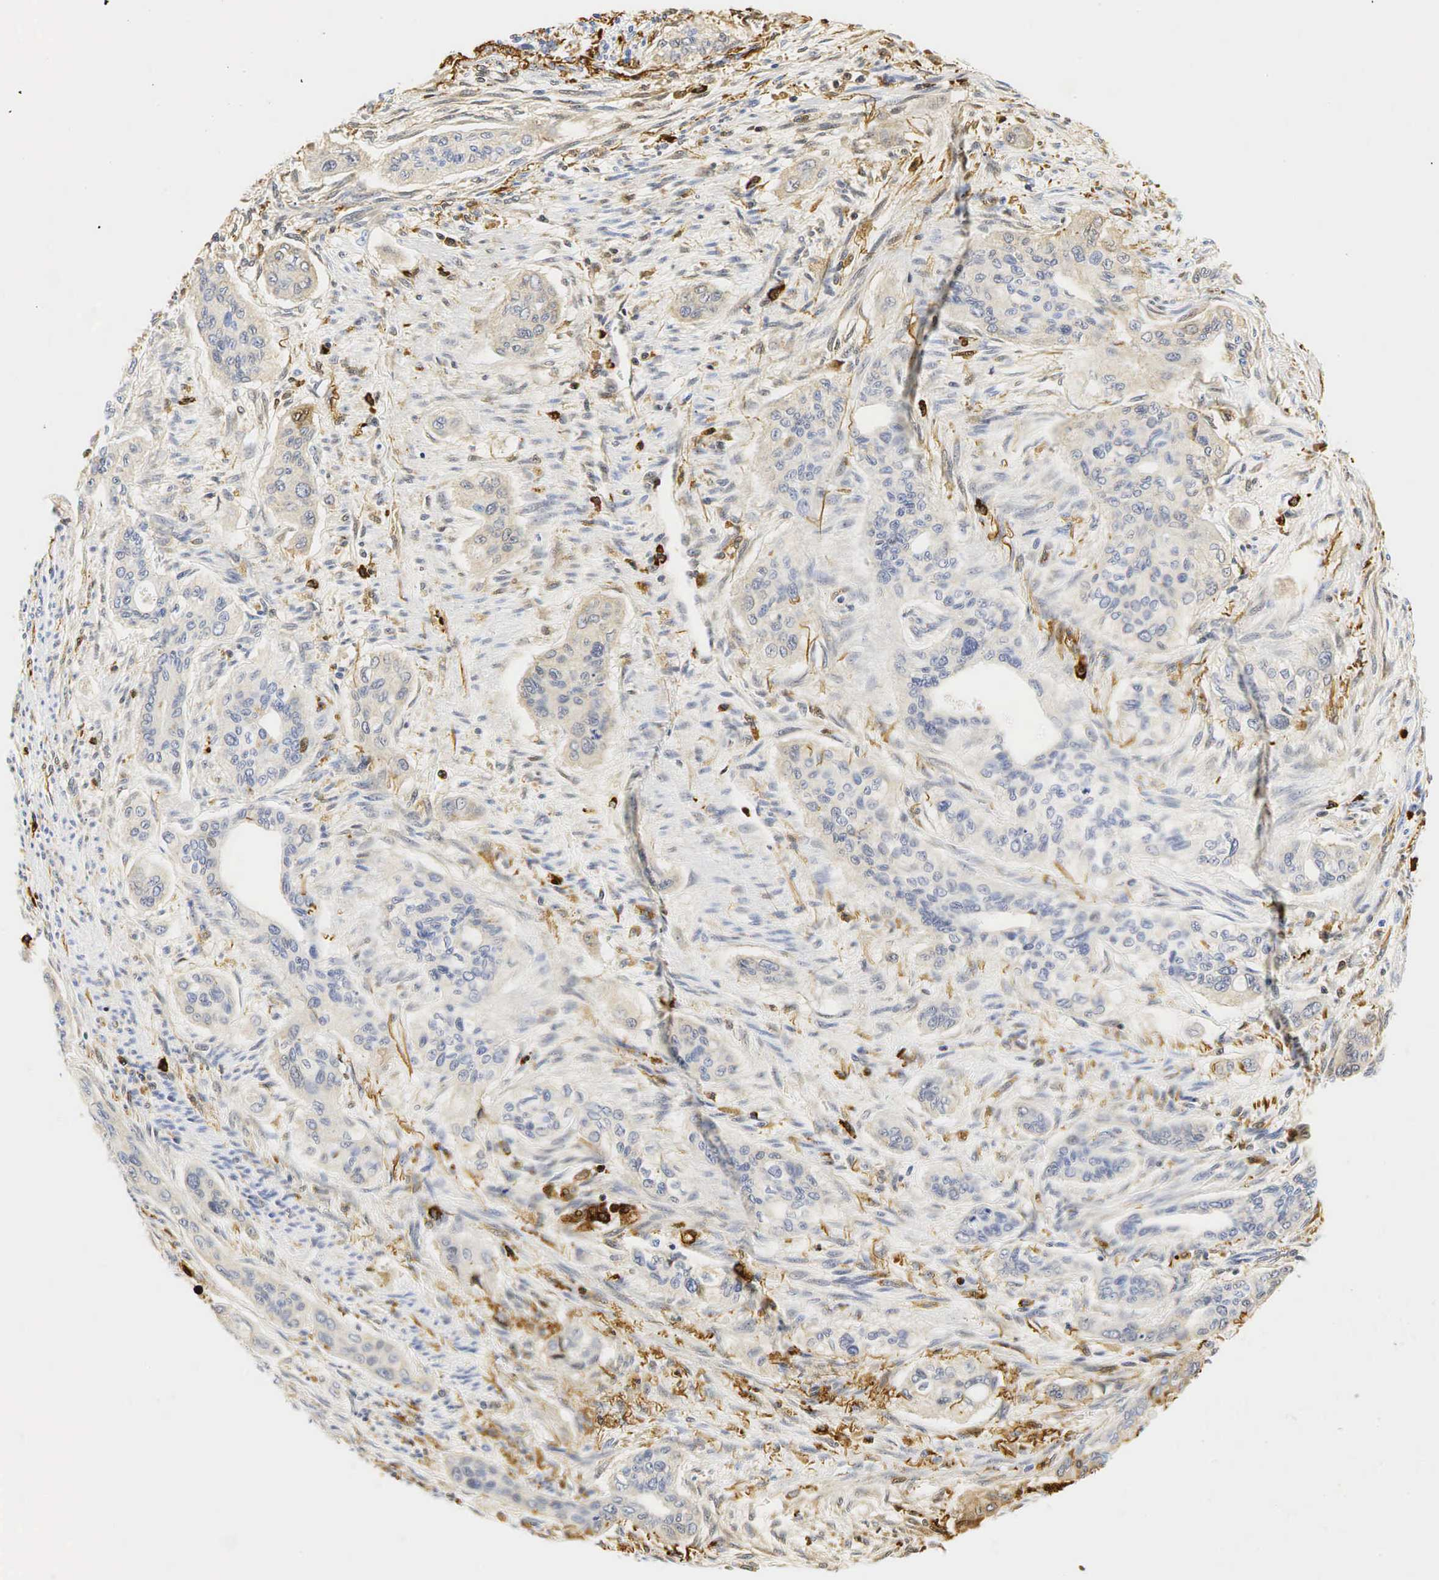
{"staining": {"intensity": "weak", "quantity": "<25%", "location": "cytoplasmic/membranous"}, "tissue": "pancreatic cancer", "cell_type": "Tumor cells", "image_type": "cancer", "snomed": [{"axis": "morphology", "description": "Adenocarcinoma, NOS"}, {"axis": "topography", "description": "Pancreas"}], "caption": "The immunohistochemistry histopathology image has no significant positivity in tumor cells of adenocarcinoma (pancreatic) tissue.", "gene": "LYZ", "patient": {"sex": "male", "age": 77}}